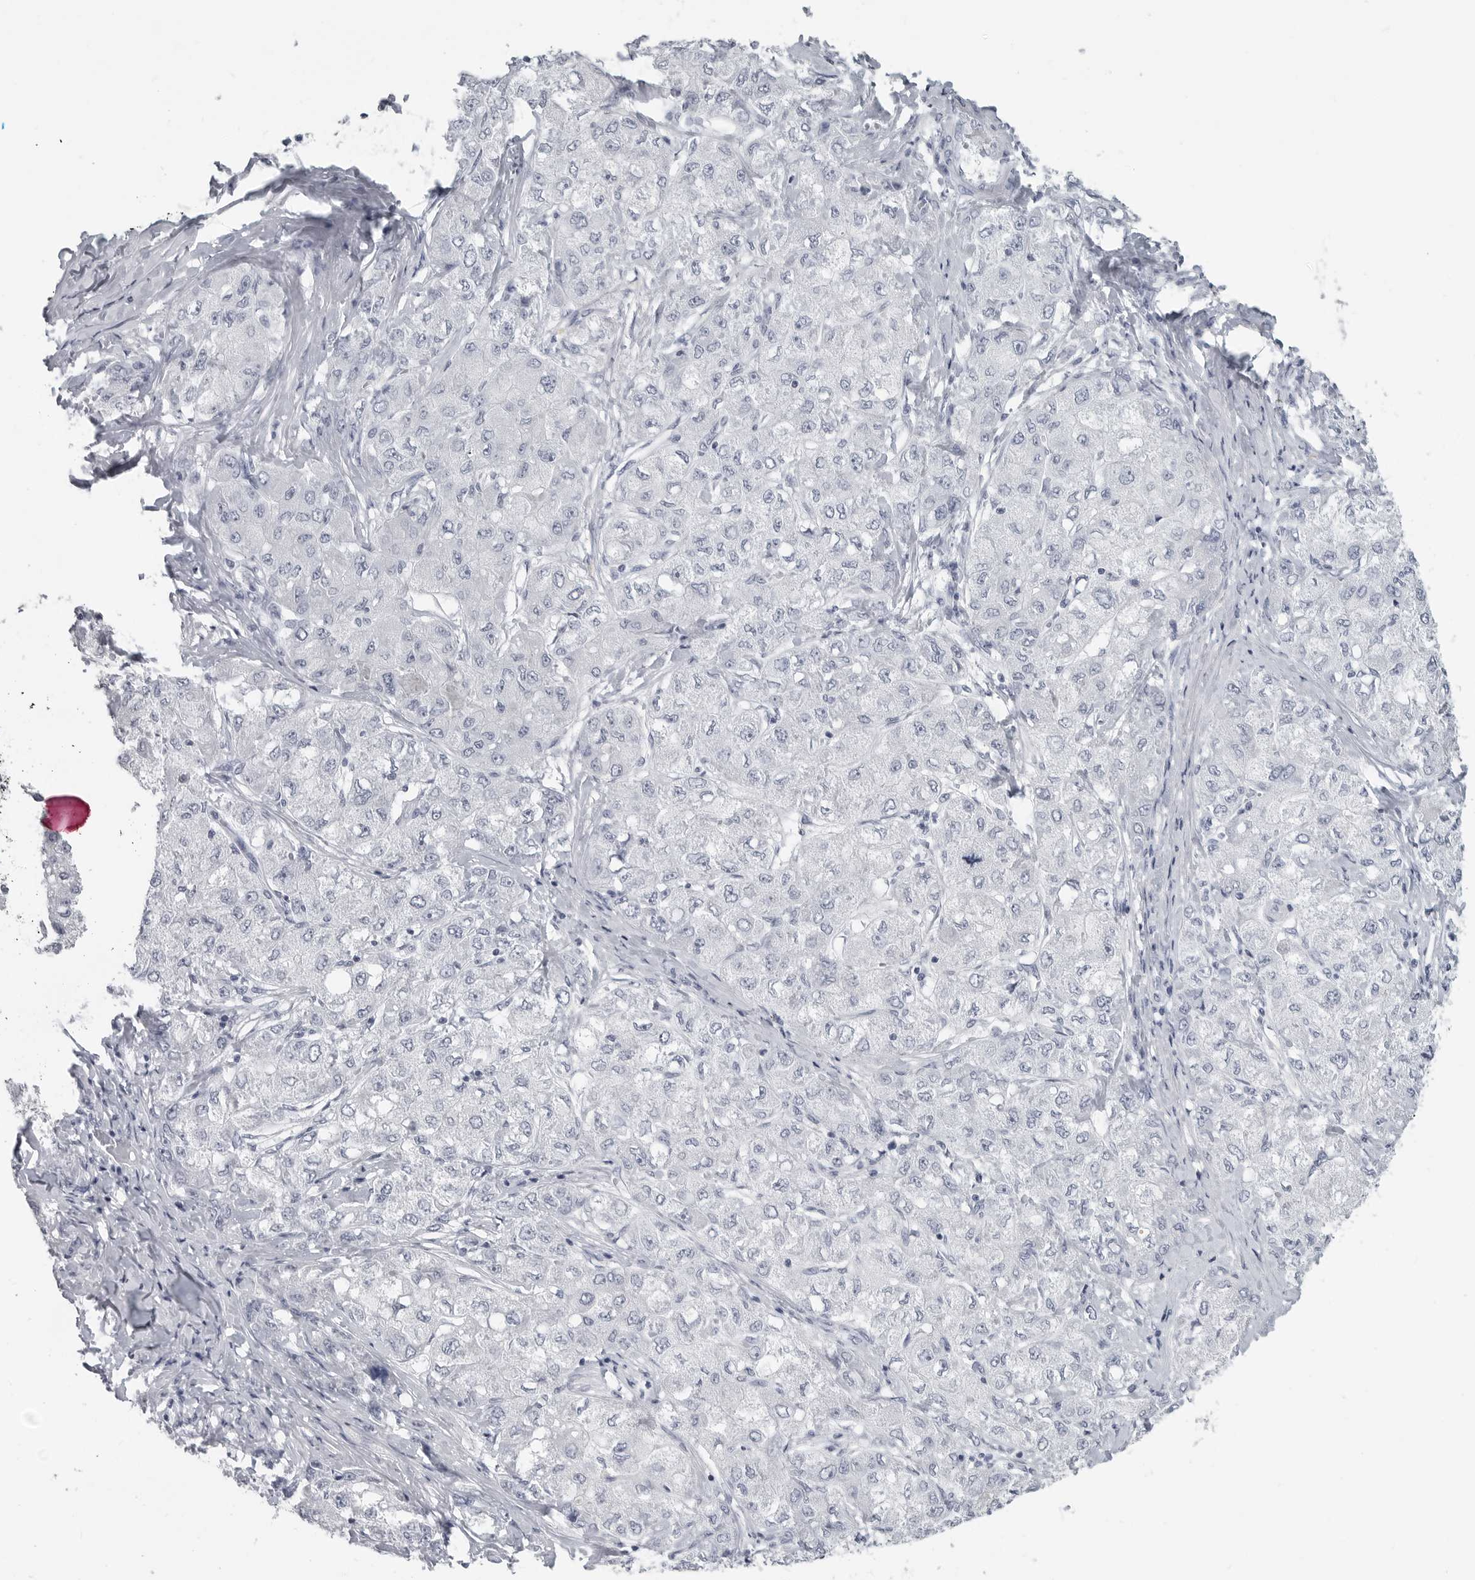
{"staining": {"intensity": "negative", "quantity": "none", "location": "none"}, "tissue": "liver cancer", "cell_type": "Tumor cells", "image_type": "cancer", "snomed": [{"axis": "morphology", "description": "Carcinoma, Hepatocellular, NOS"}, {"axis": "topography", "description": "Liver"}], "caption": "The IHC histopathology image has no significant expression in tumor cells of liver hepatocellular carcinoma tissue. The staining was performed using DAB (3,3'-diaminobenzidine) to visualize the protein expression in brown, while the nuclei were stained in blue with hematoxylin (Magnification: 20x).", "gene": "LY6D", "patient": {"sex": "male", "age": 80}}